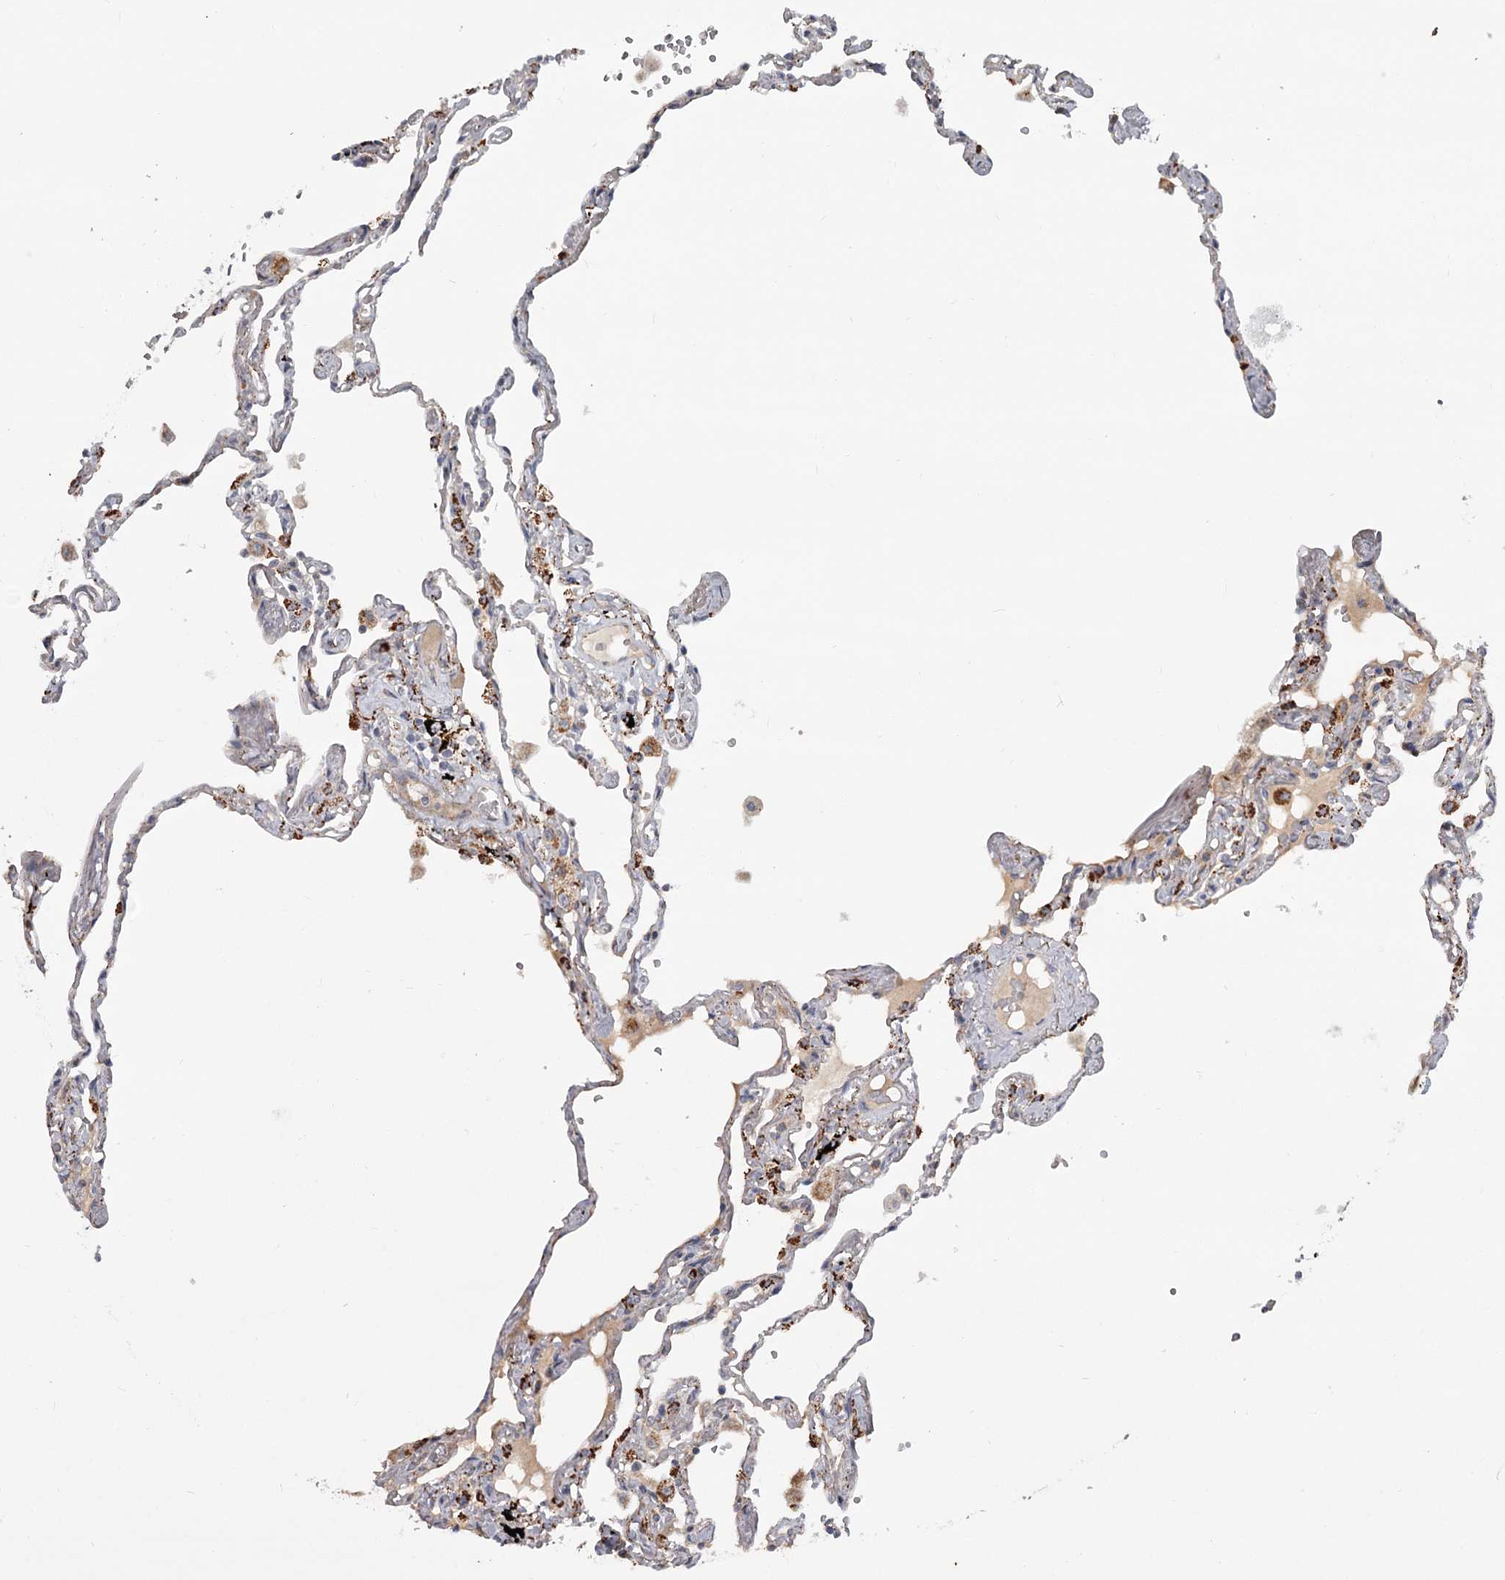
{"staining": {"intensity": "strong", "quantity": "25%-75%", "location": "cytoplasmic/membranous"}, "tissue": "lung", "cell_type": "Alveolar cells", "image_type": "normal", "snomed": [{"axis": "morphology", "description": "Normal tissue, NOS"}, {"axis": "topography", "description": "Lung"}], "caption": "A brown stain shows strong cytoplasmic/membranous expression of a protein in alveolar cells of normal human lung.", "gene": "CDC123", "patient": {"sex": "female", "age": 67}}